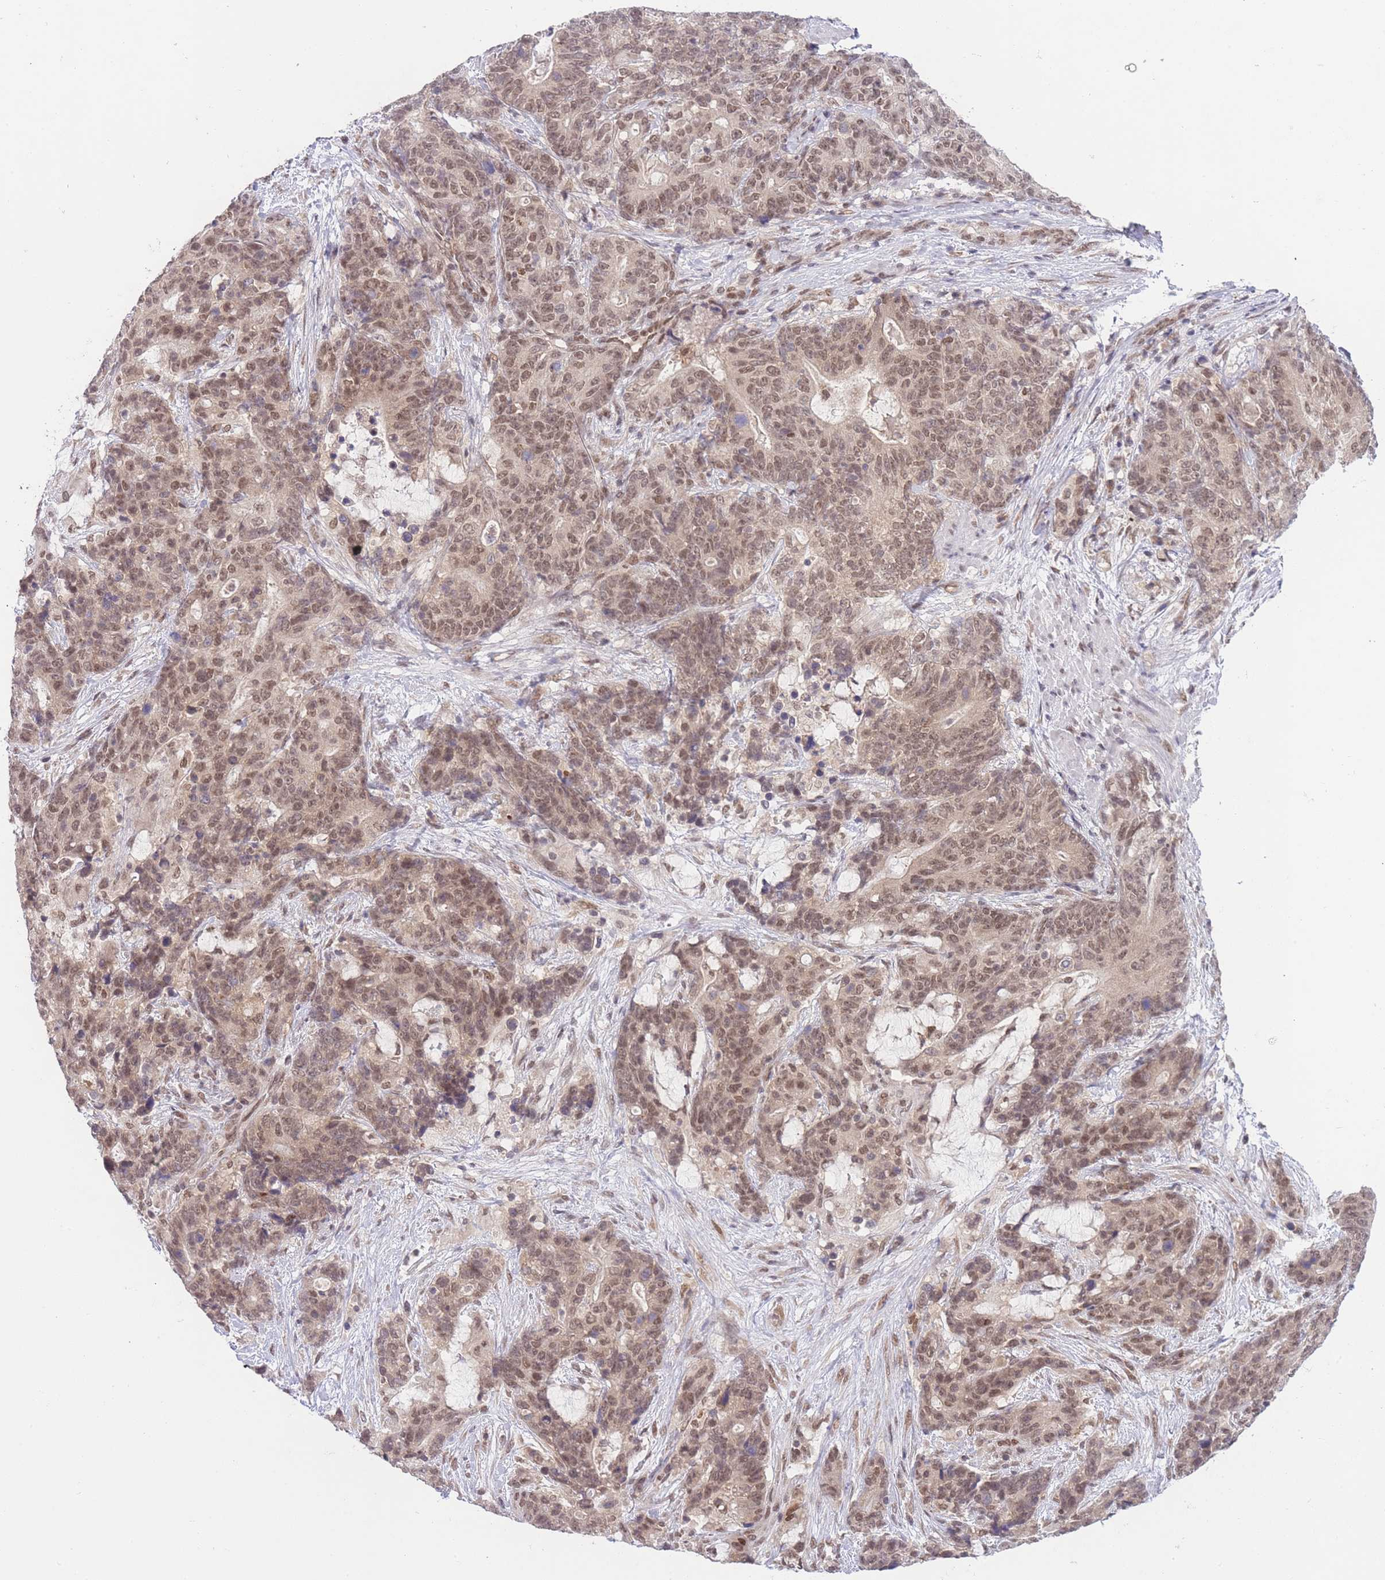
{"staining": {"intensity": "moderate", "quantity": ">75%", "location": "nuclear"}, "tissue": "stomach cancer", "cell_type": "Tumor cells", "image_type": "cancer", "snomed": [{"axis": "morphology", "description": "Normal tissue, NOS"}, {"axis": "morphology", "description": "Adenocarcinoma, NOS"}, {"axis": "topography", "description": "Stomach"}], "caption": "Immunohistochemical staining of human stomach adenocarcinoma exhibits moderate nuclear protein positivity in approximately >75% of tumor cells. The protein of interest is shown in brown color, while the nuclei are stained blue.", "gene": "TMED3", "patient": {"sex": "female", "age": 64}}